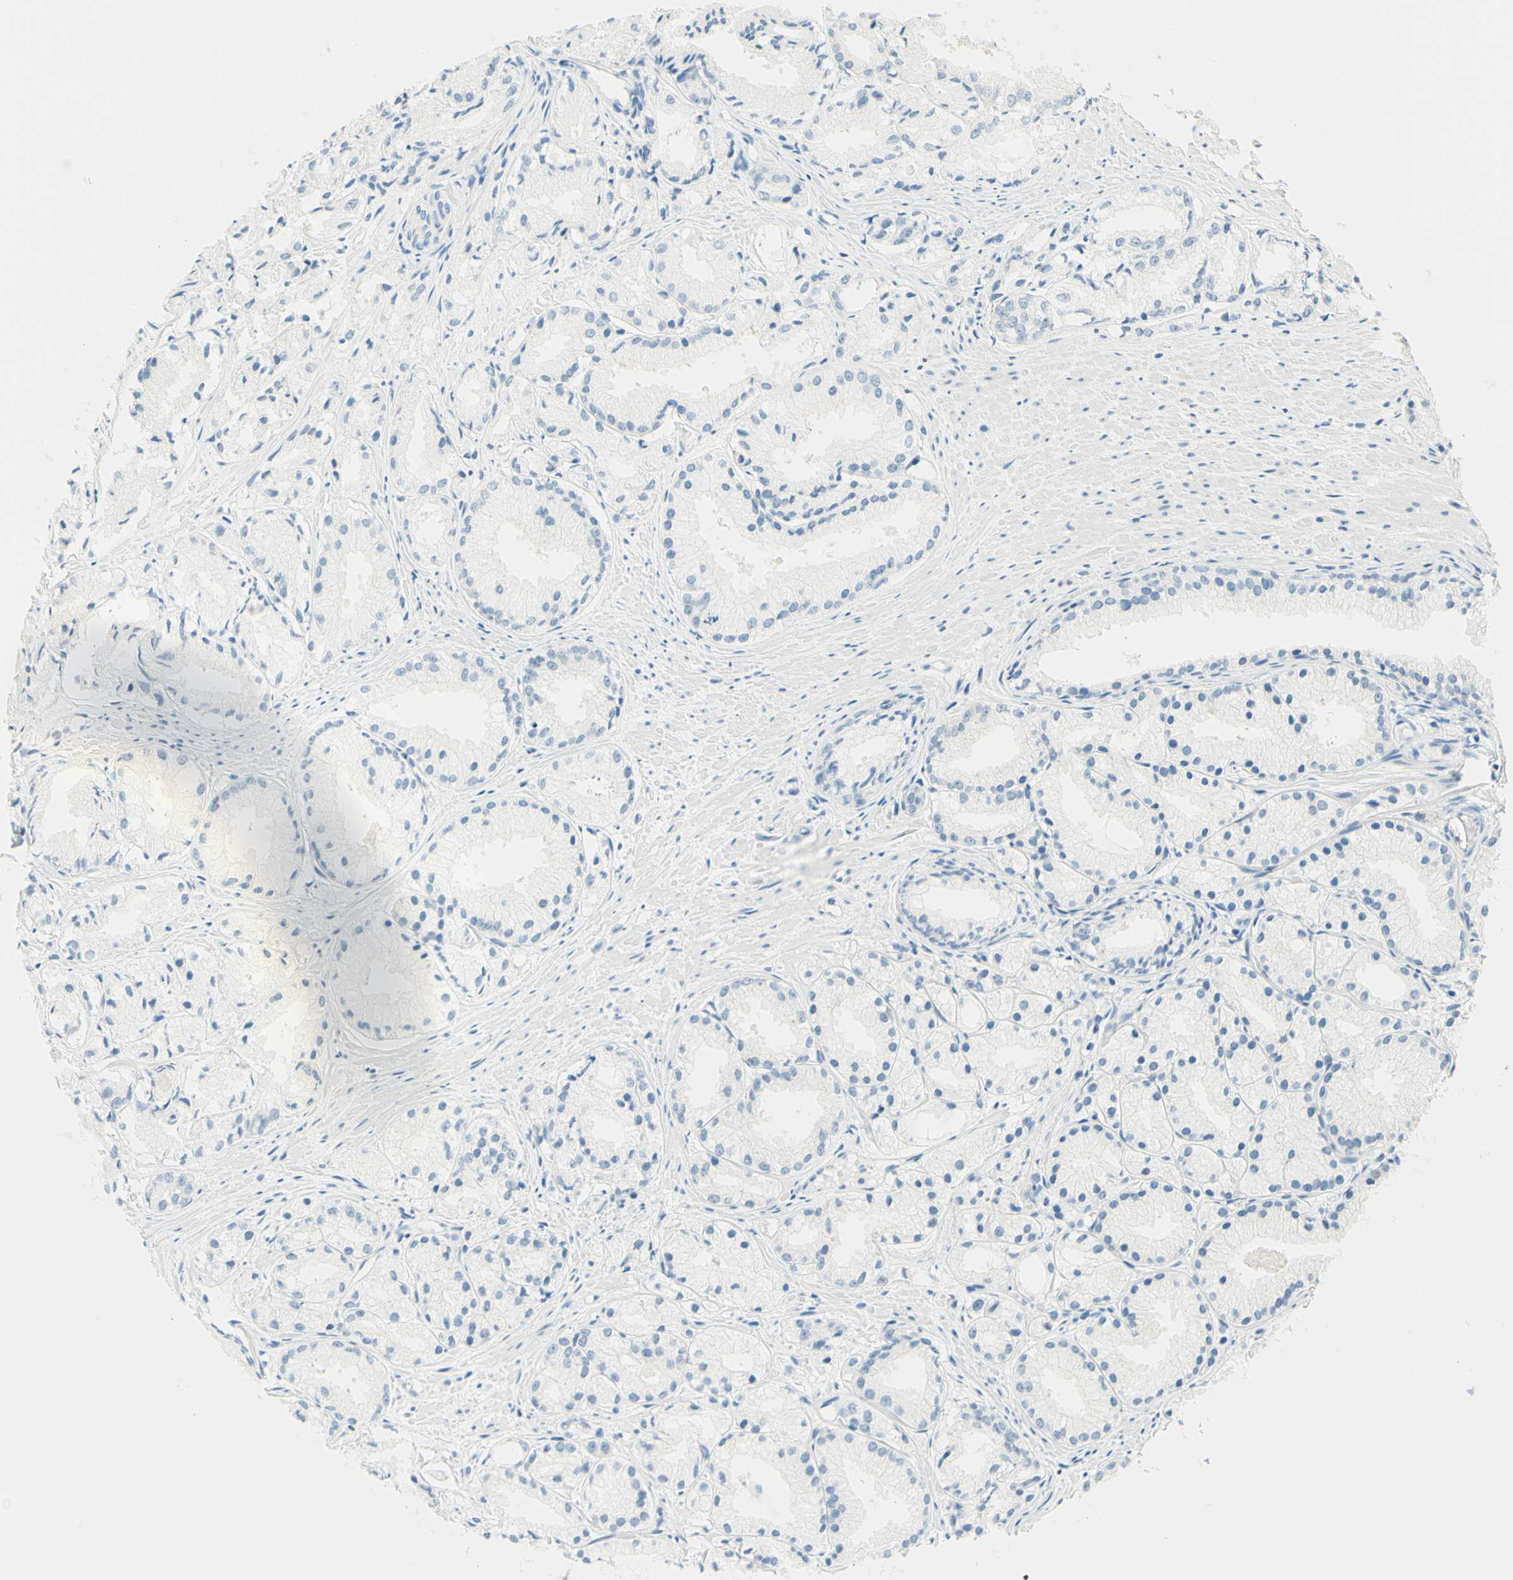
{"staining": {"intensity": "negative", "quantity": "none", "location": "none"}, "tissue": "prostate cancer", "cell_type": "Tumor cells", "image_type": "cancer", "snomed": [{"axis": "morphology", "description": "Adenocarcinoma, Low grade"}, {"axis": "topography", "description": "Prostate"}], "caption": "IHC of human prostate cancer (adenocarcinoma (low-grade)) demonstrates no expression in tumor cells.", "gene": "TMEM132D", "patient": {"sex": "male", "age": 72}}